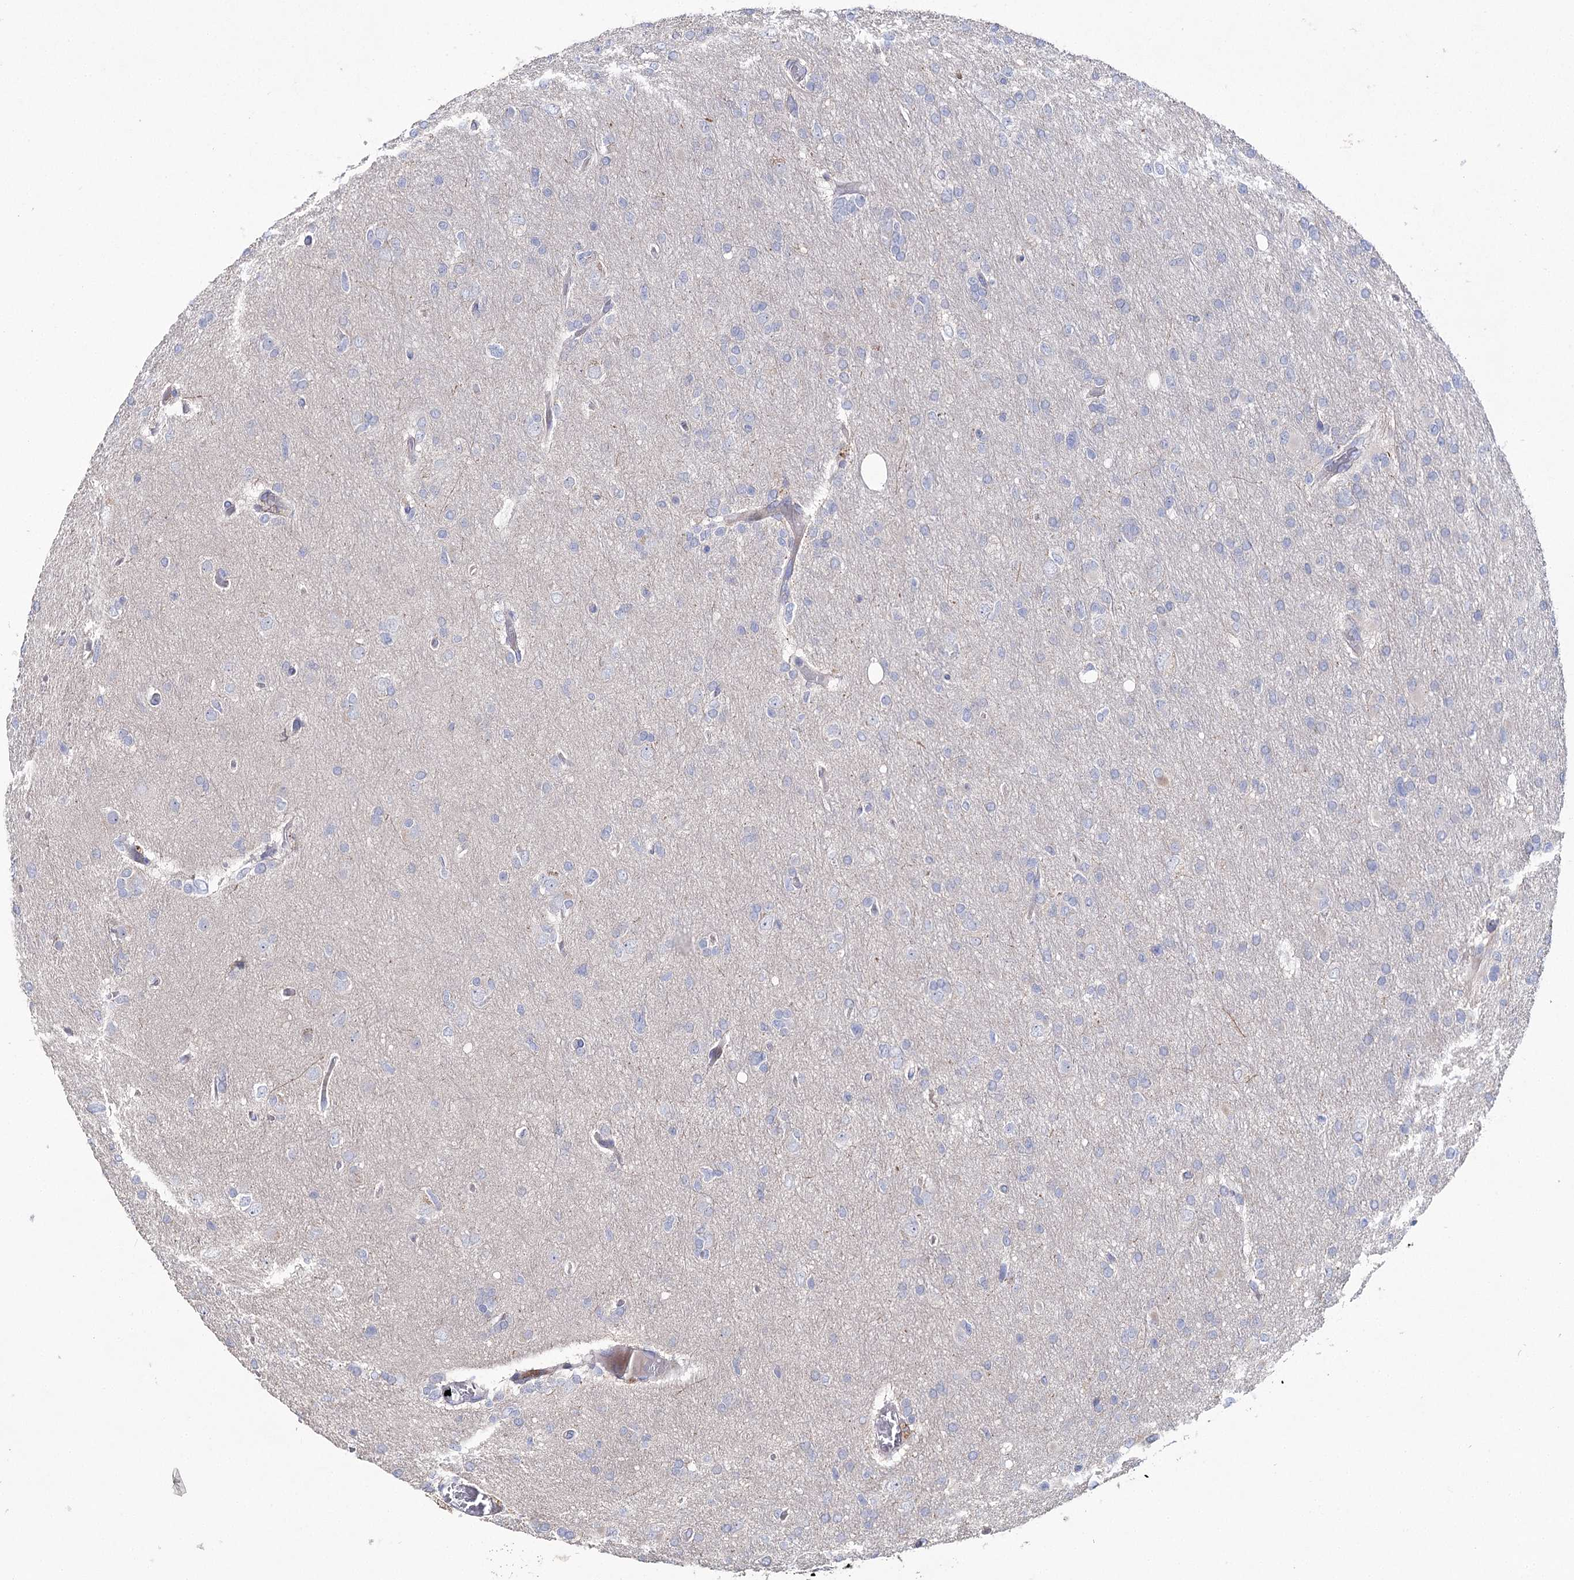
{"staining": {"intensity": "negative", "quantity": "none", "location": "none"}, "tissue": "glioma", "cell_type": "Tumor cells", "image_type": "cancer", "snomed": [{"axis": "morphology", "description": "Glioma, malignant, High grade"}, {"axis": "topography", "description": "Cerebral cortex"}], "caption": "This micrograph is of glioma stained with immunohistochemistry to label a protein in brown with the nuclei are counter-stained blue. There is no expression in tumor cells. Brightfield microscopy of immunohistochemistry stained with DAB (brown) and hematoxylin (blue), captured at high magnification.", "gene": "NRAP", "patient": {"sex": "female", "age": 36}}